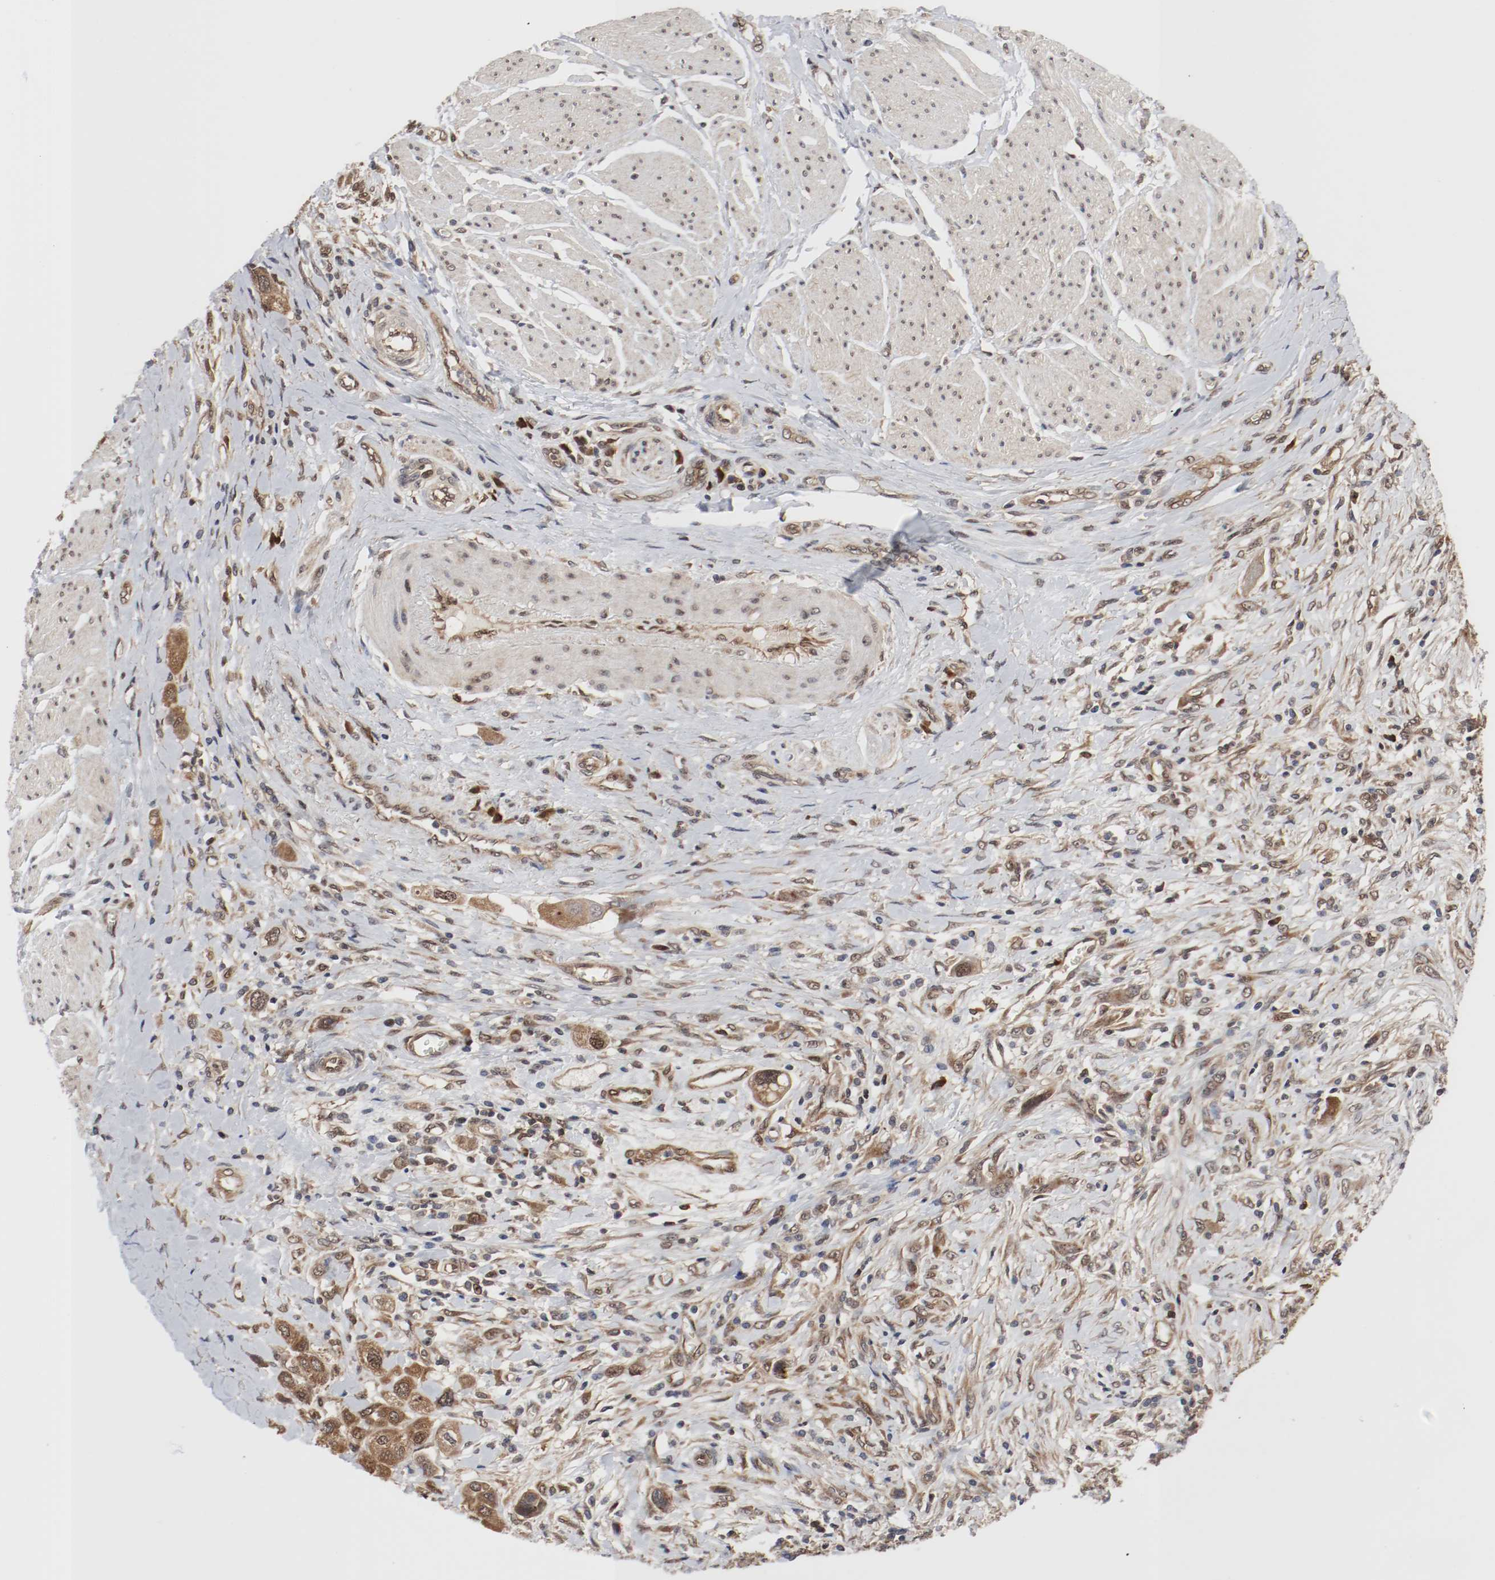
{"staining": {"intensity": "moderate", "quantity": ">75%", "location": "cytoplasmic/membranous,nuclear"}, "tissue": "urothelial cancer", "cell_type": "Tumor cells", "image_type": "cancer", "snomed": [{"axis": "morphology", "description": "Urothelial carcinoma, High grade"}, {"axis": "topography", "description": "Urinary bladder"}], "caption": "This is an image of immunohistochemistry (IHC) staining of urothelial cancer, which shows moderate positivity in the cytoplasmic/membranous and nuclear of tumor cells.", "gene": "AFG3L2", "patient": {"sex": "male", "age": 50}}